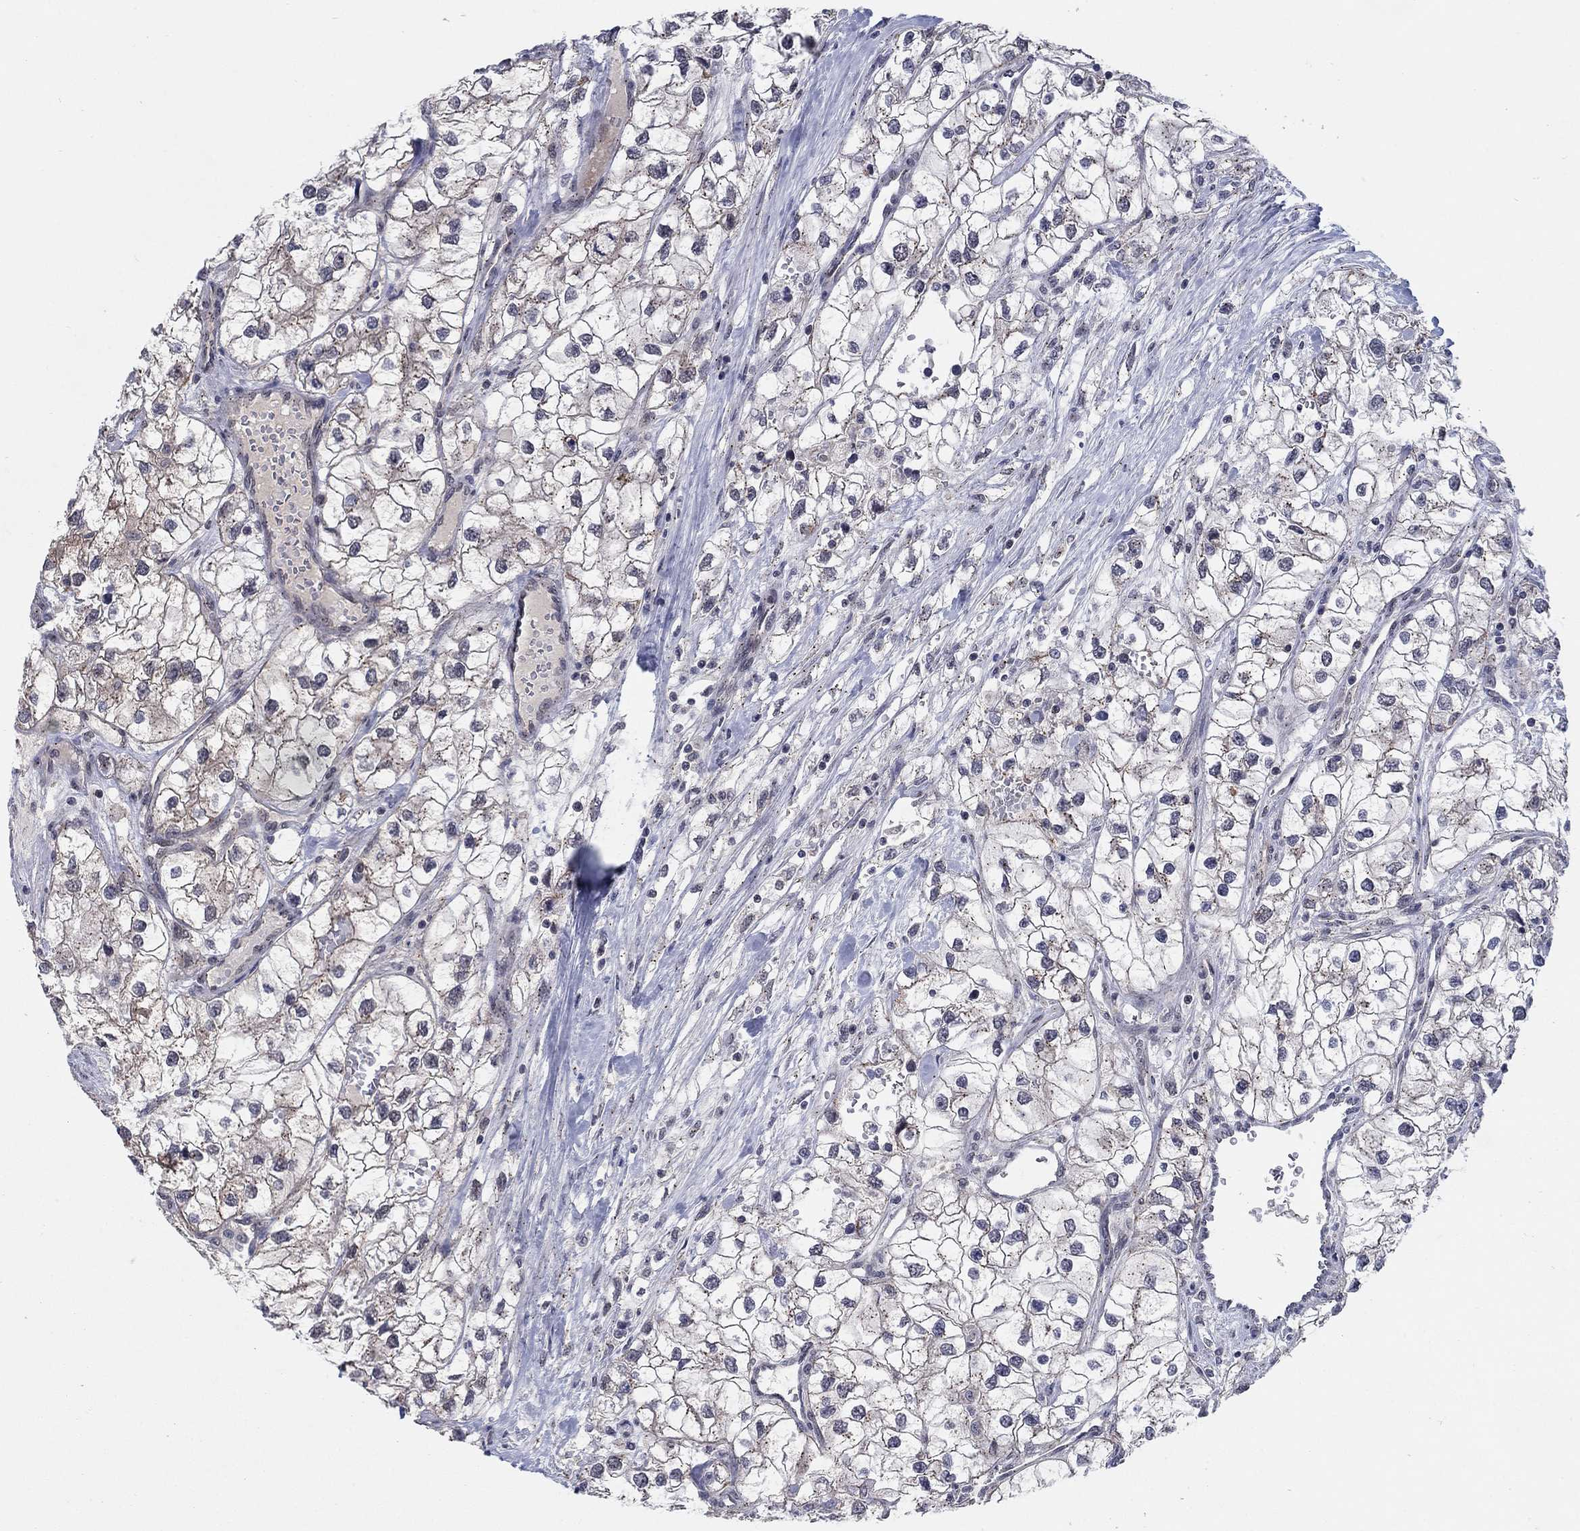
{"staining": {"intensity": "moderate", "quantity": "25%-75%", "location": "cytoplasmic/membranous"}, "tissue": "renal cancer", "cell_type": "Tumor cells", "image_type": "cancer", "snomed": [{"axis": "morphology", "description": "Adenocarcinoma, NOS"}, {"axis": "topography", "description": "Kidney"}], "caption": "This is an image of IHC staining of renal adenocarcinoma, which shows moderate positivity in the cytoplasmic/membranous of tumor cells.", "gene": "SH3RF1", "patient": {"sex": "male", "age": 59}}